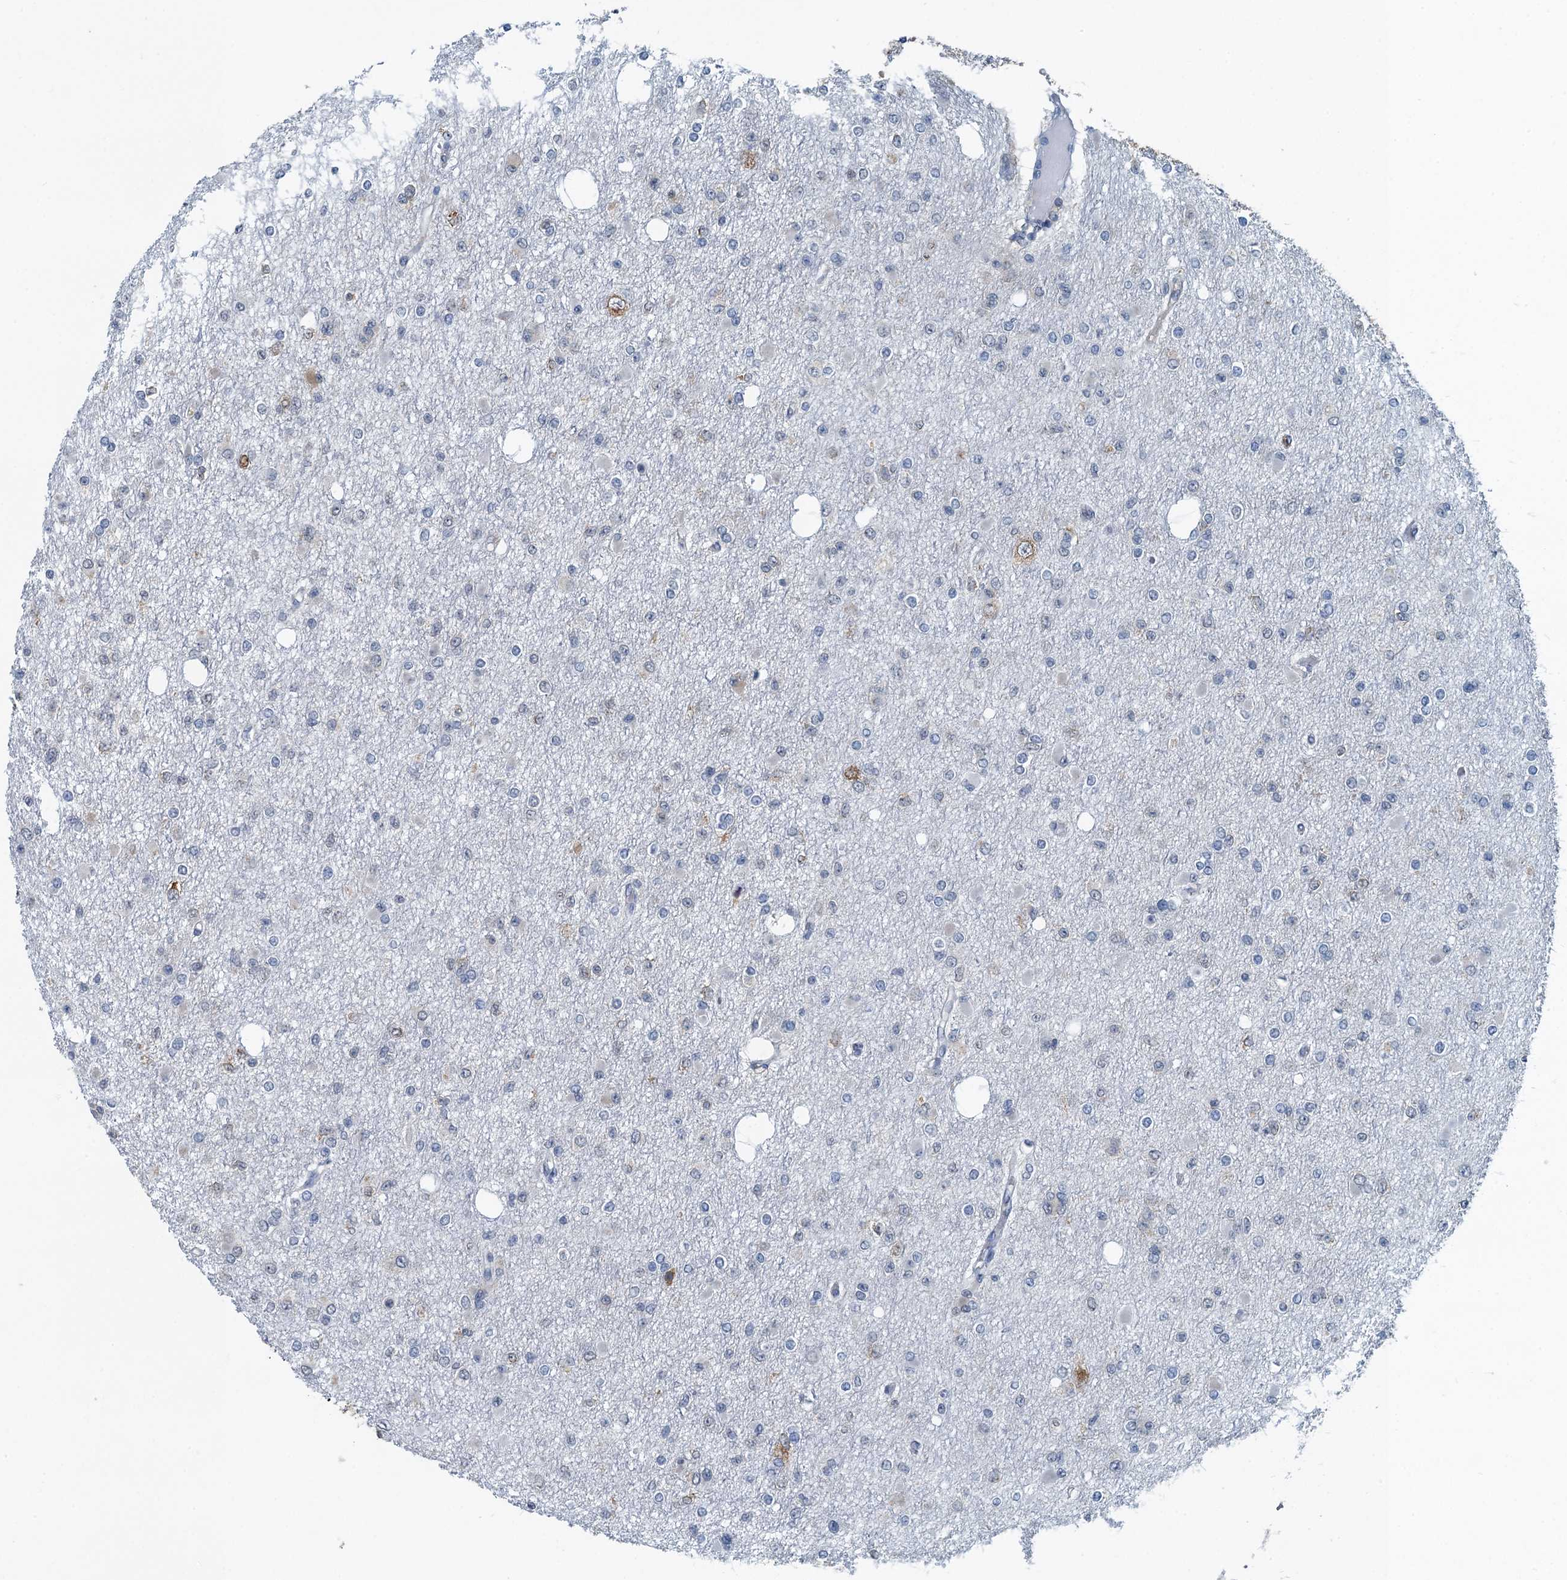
{"staining": {"intensity": "negative", "quantity": "none", "location": "none"}, "tissue": "glioma", "cell_type": "Tumor cells", "image_type": "cancer", "snomed": [{"axis": "morphology", "description": "Glioma, malignant, Low grade"}, {"axis": "topography", "description": "Brain"}], "caption": "Human glioma stained for a protein using immunohistochemistry displays no expression in tumor cells.", "gene": "LSM14B", "patient": {"sex": "female", "age": 22}}